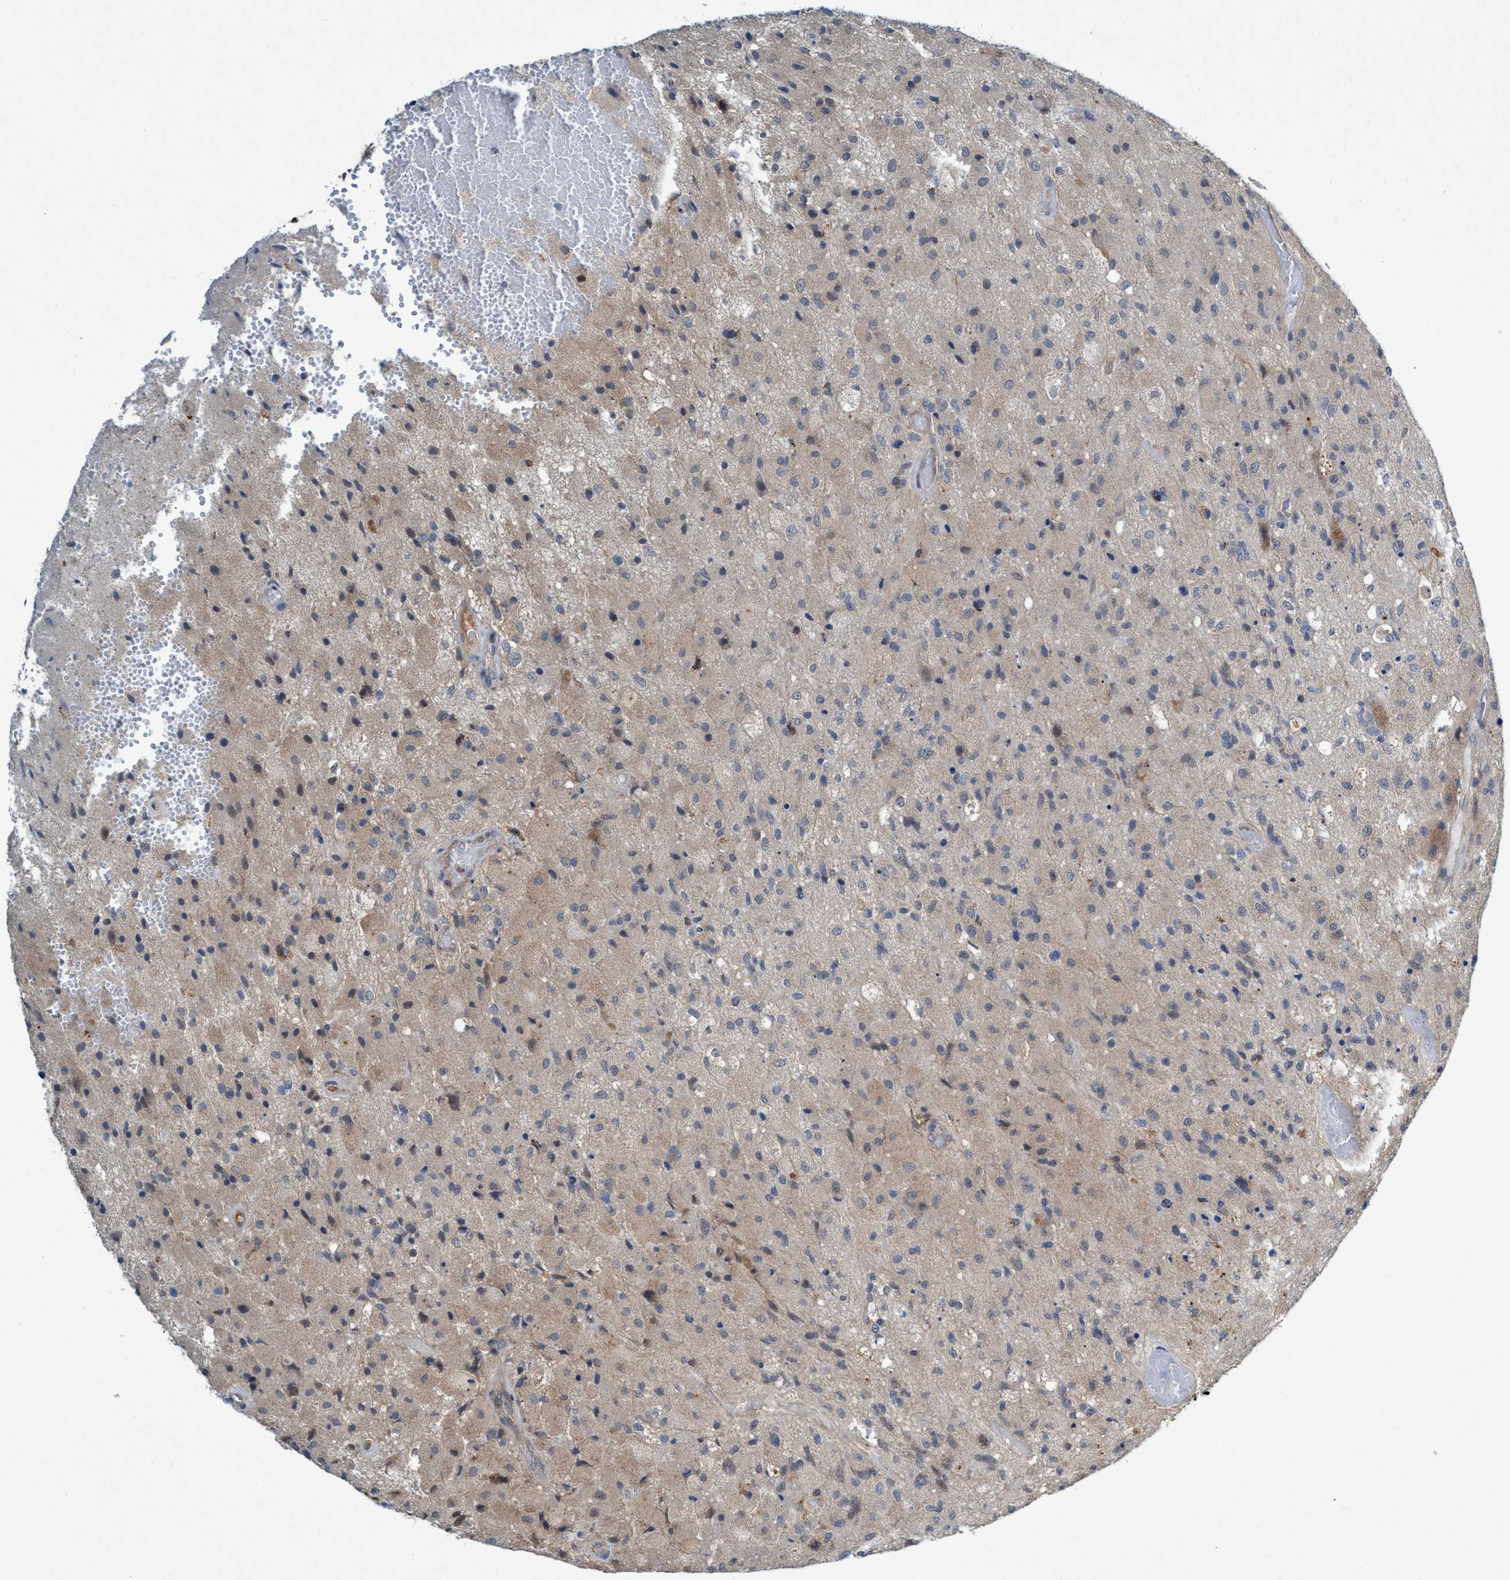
{"staining": {"intensity": "weak", "quantity": "<25%", "location": "cytoplasmic/membranous"}, "tissue": "glioma", "cell_type": "Tumor cells", "image_type": "cancer", "snomed": [{"axis": "morphology", "description": "Normal tissue, NOS"}, {"axis": "morphology", "description": "Glioma, malignant, High grade"}, {"axis": "topography", "description": "Cerebral cortex"}], "caption": "Human malignant high-grade glioma stained for a protein using immunohistochemistry (IHC) demonstrates no positivity in tumor cells.", "gene": "TRIM65", "patient": {"sex": "male", "age": 77}}